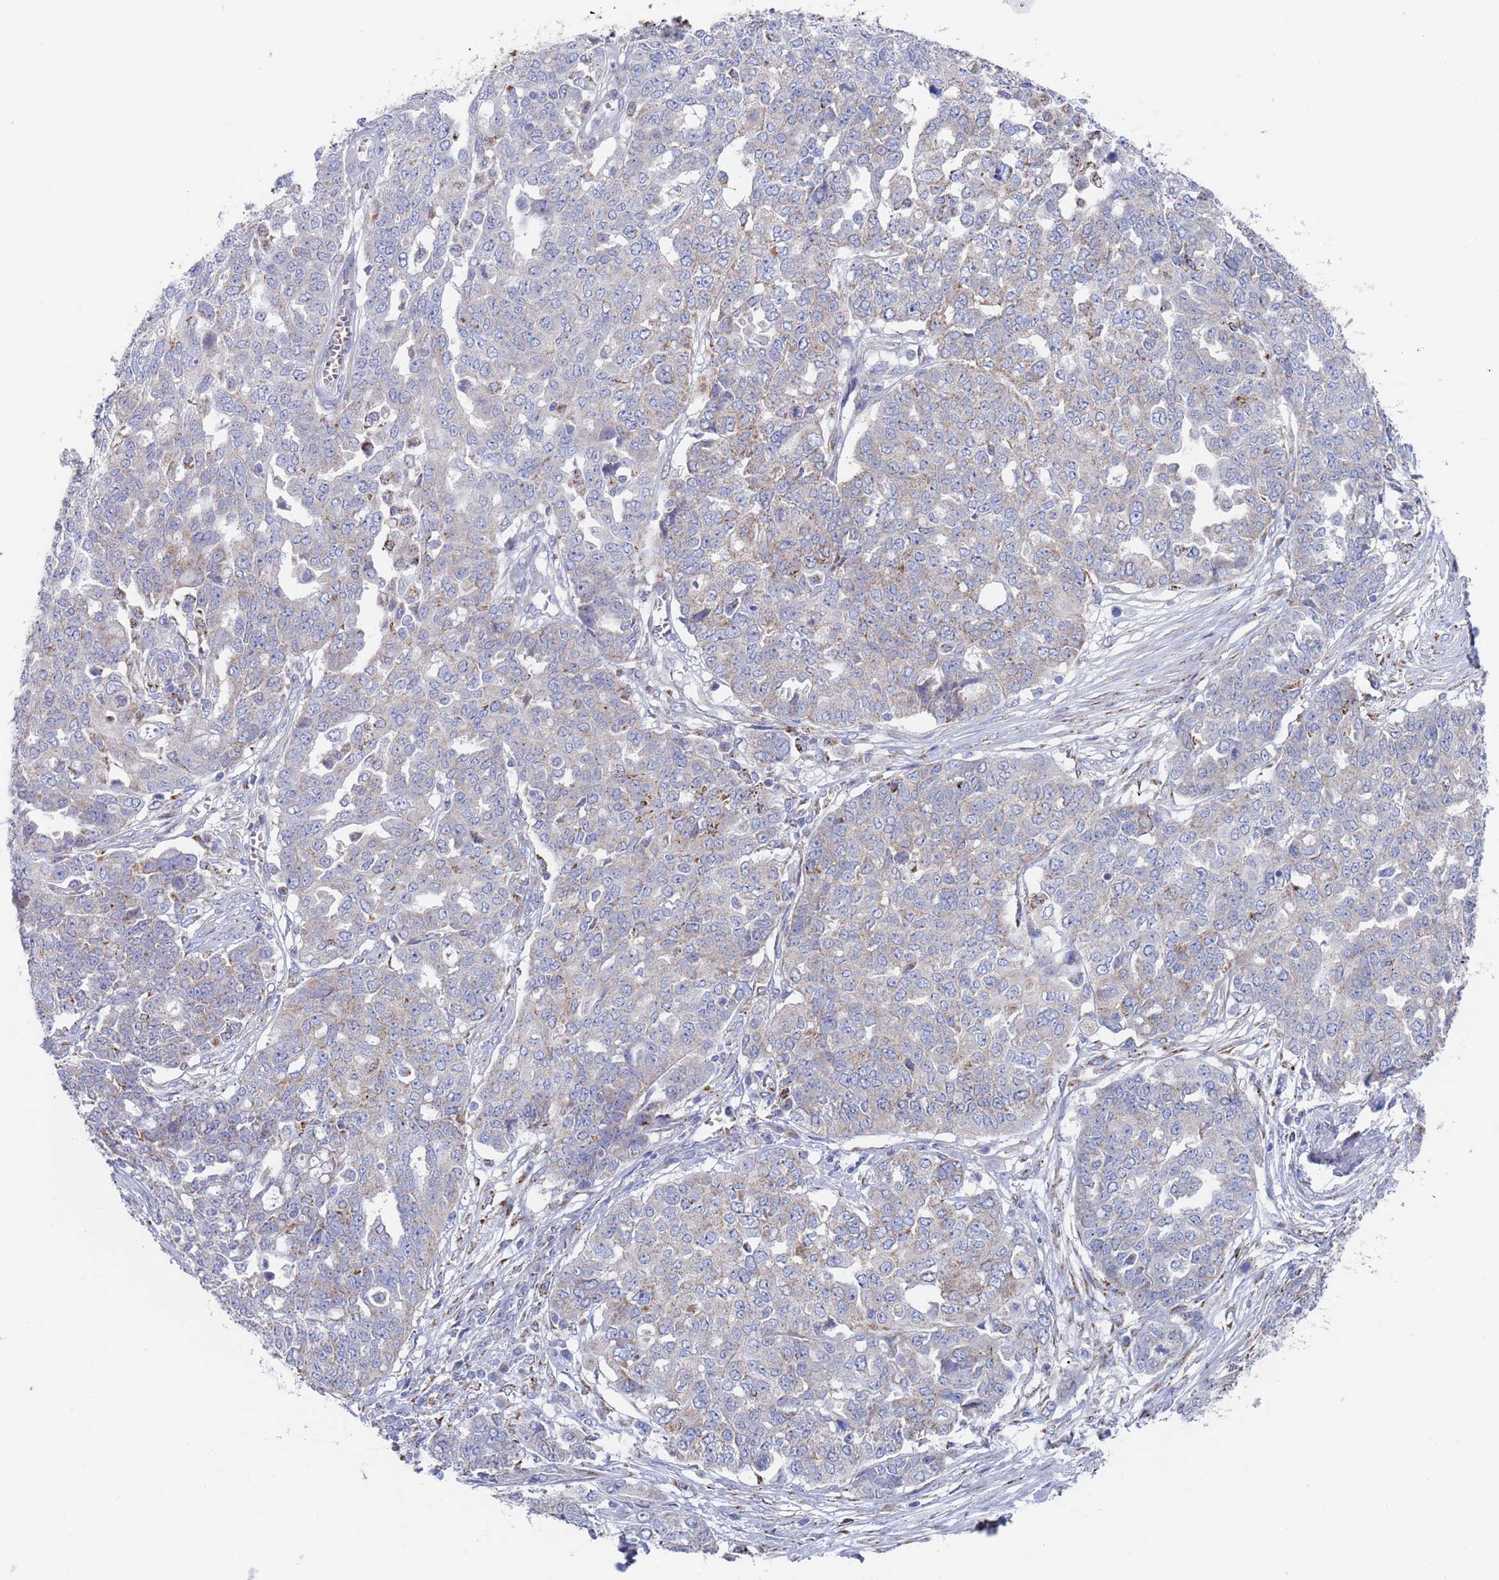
{"staining": {"intensity": "negative", "quantity": "none", "location": "none"}, "tissue": "ovarian cancer", "cell_type": "Tumor cells", "image_type": "cancer", "snomed": [{"axis": "morphology", "description": "Cystadenocarcinoma, serous, NOS"}, {"axis": "topography", "description": "Soft tissue"}, {"axis": "topography", "description": "Ovary"}], "caption": "Immunohistochemical staining of human ovarian cancer reveals no significant positivity in tumor cells.", "gene": "CHCHD6", "patient": {"sex": "female", "age": 57}}